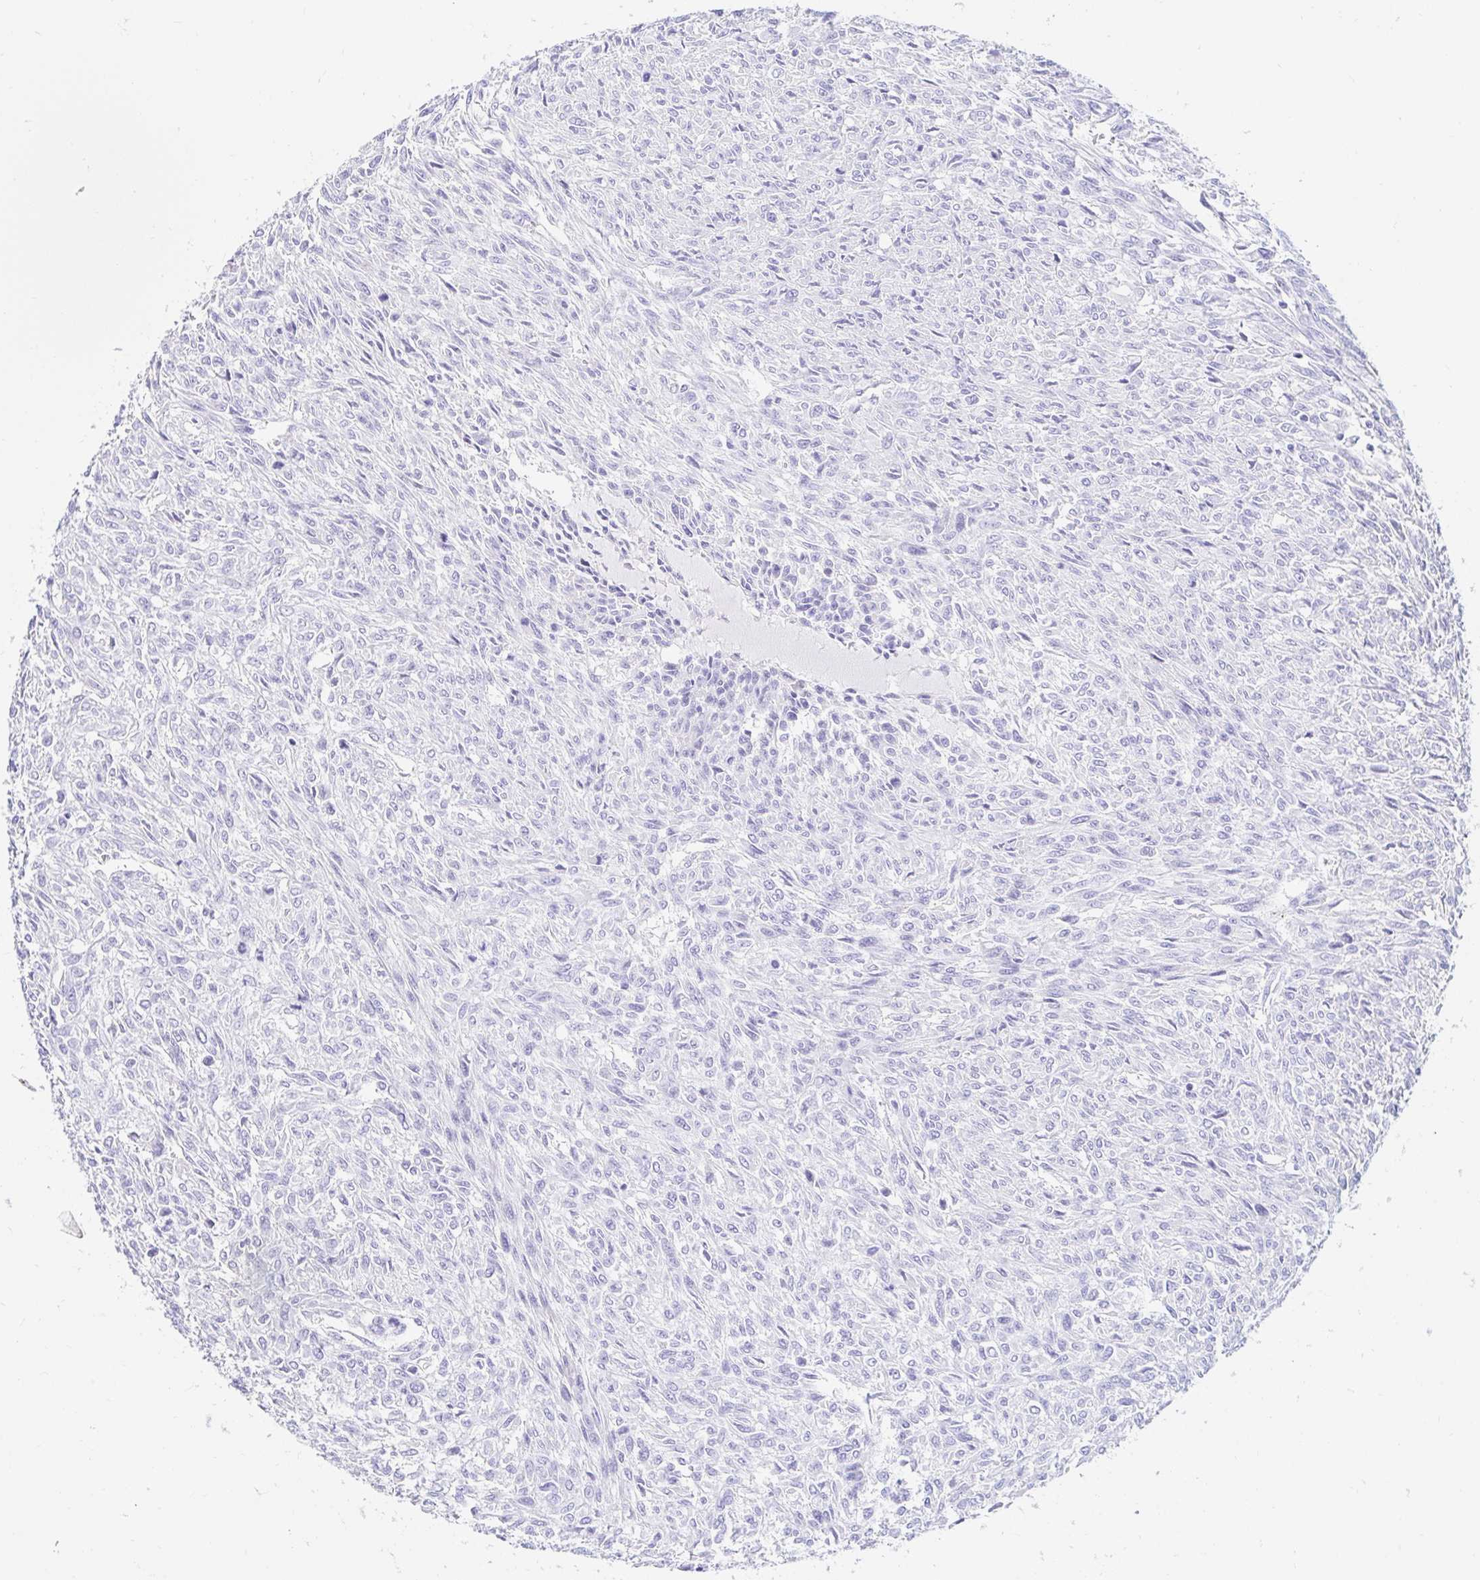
{"staining": {"intensity": "negative", "quantity": "none", "location": "none"}, "tissue": "renal cancer", "cell_type": "Tumor cells", "image_type": "cancer", "snomed": [{"axis": "morphology", "description": "Adenocarcinoma, NOS"}, {"axis": "topography", "description": "Kidney"}], "caption": "Immunohistochemistry (IHC) micrograph of renal adenocarcinoma stained for a protein (brown), which displays no staining in tumor cells.", "gene": "PPP1R1B", "patient": {"sex": "male", "age": 58}}